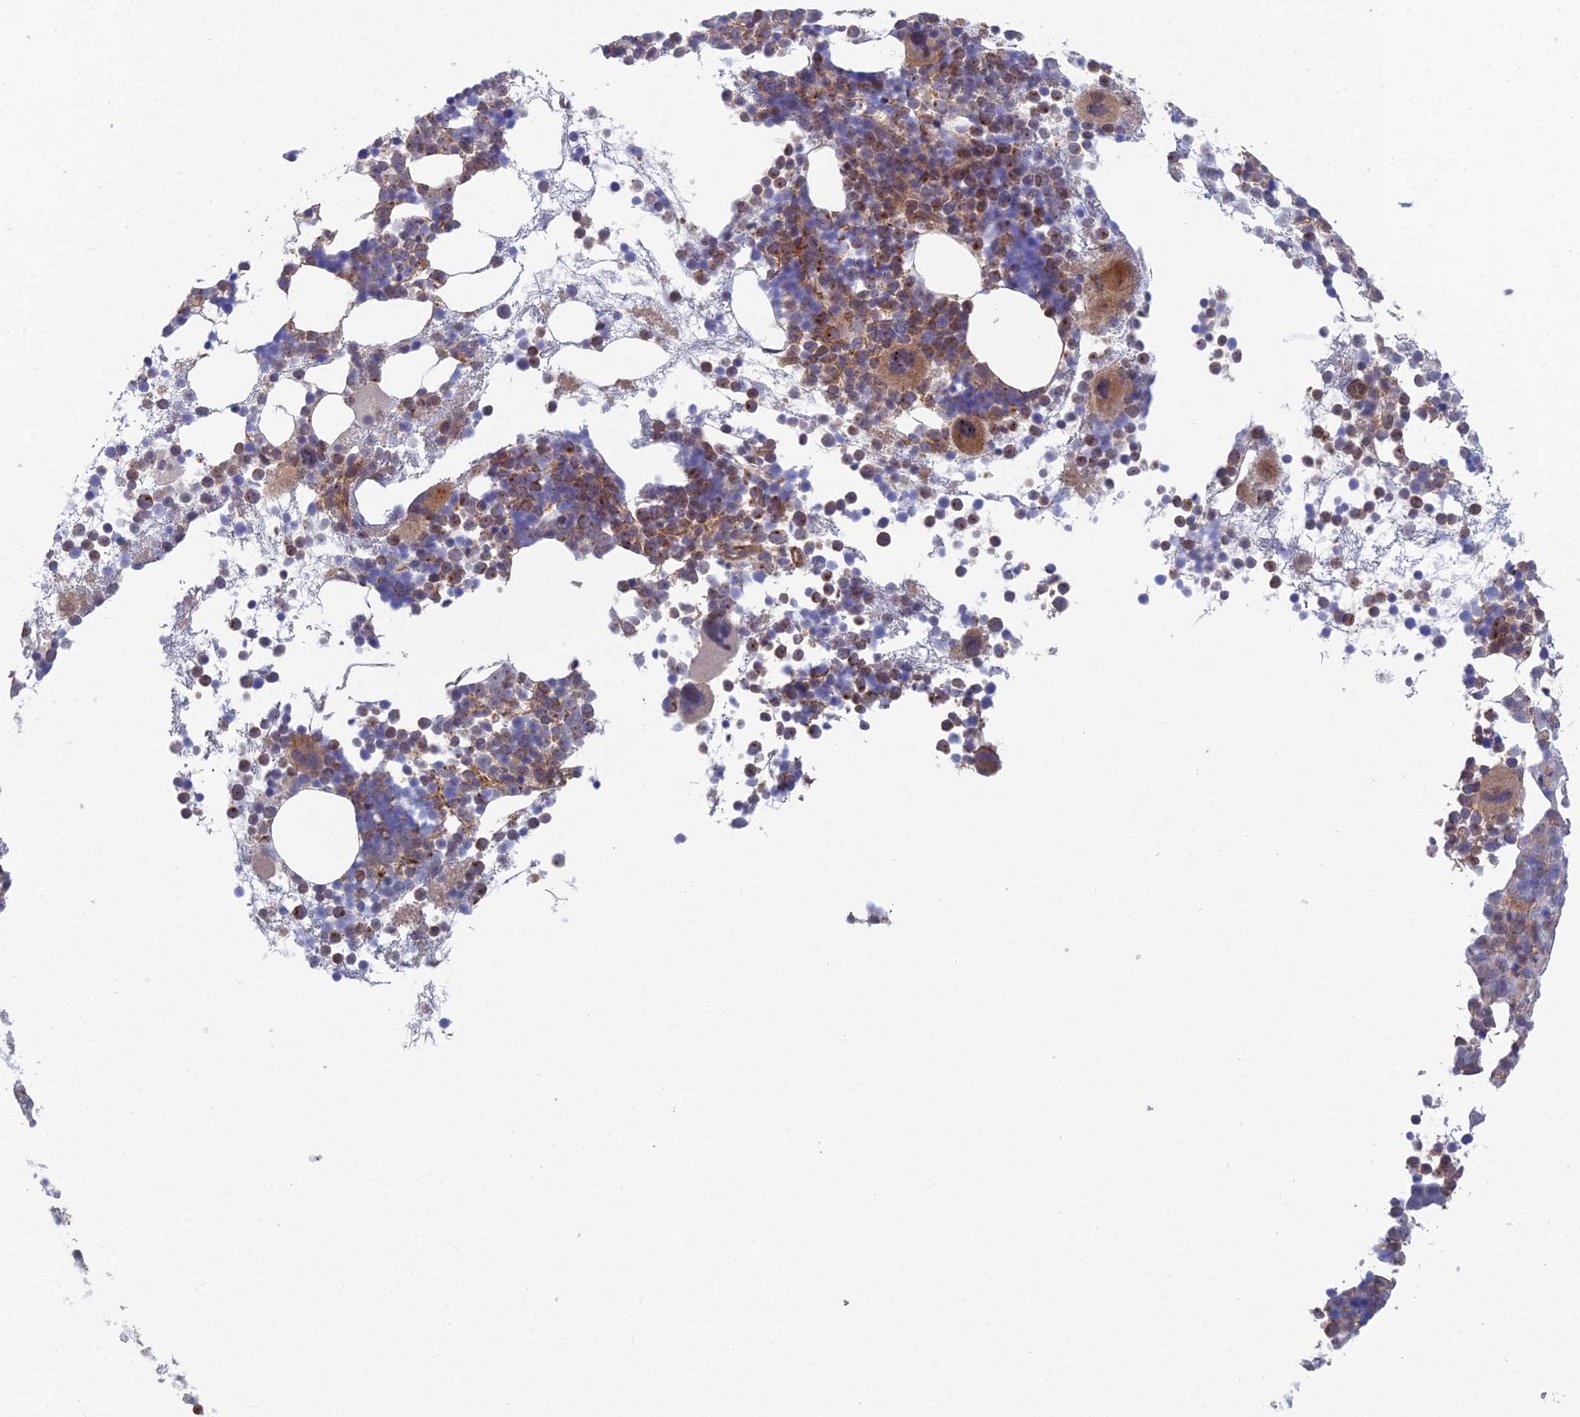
{"staining": {"intensity": "moderate", "quantity": "<25%", "location": "cytoplasmic/membranous"}, "tissue": "bone marrow", "cell_type": "Hematopoietic cells", "image_type": "normal", "snomed": [{"axis": "morphology", "description": "Normal tissue, NOS"}, {"axis": "topography", "description": "Bone marrow"}], "caption": "Protein analysis of unremarkable bone marrow shows moderate cytoplasmic/membranous positivity in approximately <25% of hematopoietic cells. The protein of interest is stained brown, and the nuclei are stained in blue (DAB IHC with brightfield microscopy, high magnification).", "gene": "ABHD1", "patient": {"sex": "female", "age": 57}}